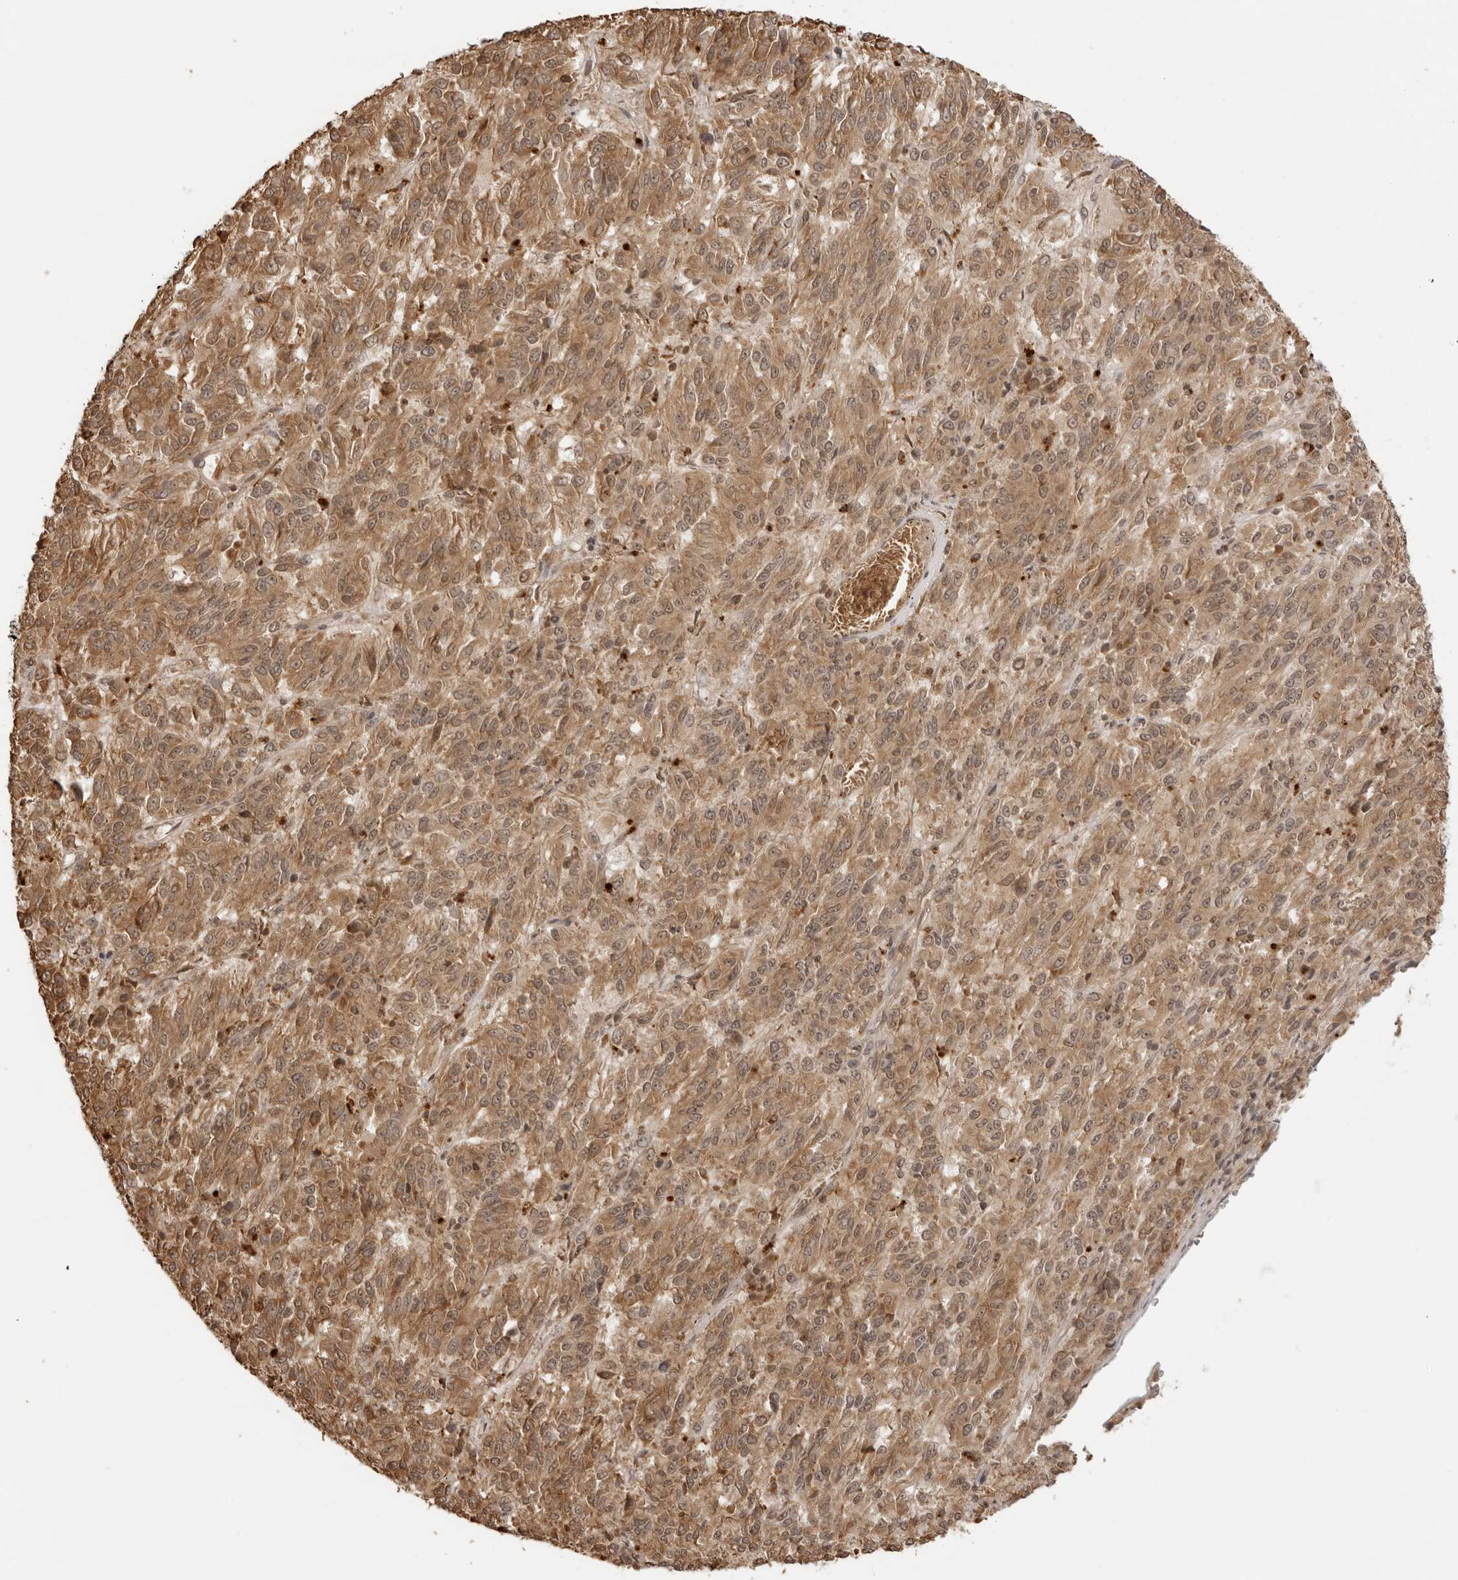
{"staining": {"intensity": "moderate", "quantity": ">75%", "location": "cytoplasmic/membranous,nuclear"}, "tissue": "melanoma", "cell_type": "Tumor cells", "image_type": "cancer", "snomed": [{"axis": "morphology", "description": "Malignant melanoma, Metastatic site"}, {"axis": "topography", "description": "Lung"}], "caption": "A brown stain highlights moderate cytoplasmic/membranous and nuclear positivity of a protein in human malignant melanoma (metastatic site) tumor cells.", "gene": "IKBKE", "patient": {"sex": "male", "age": 64}}